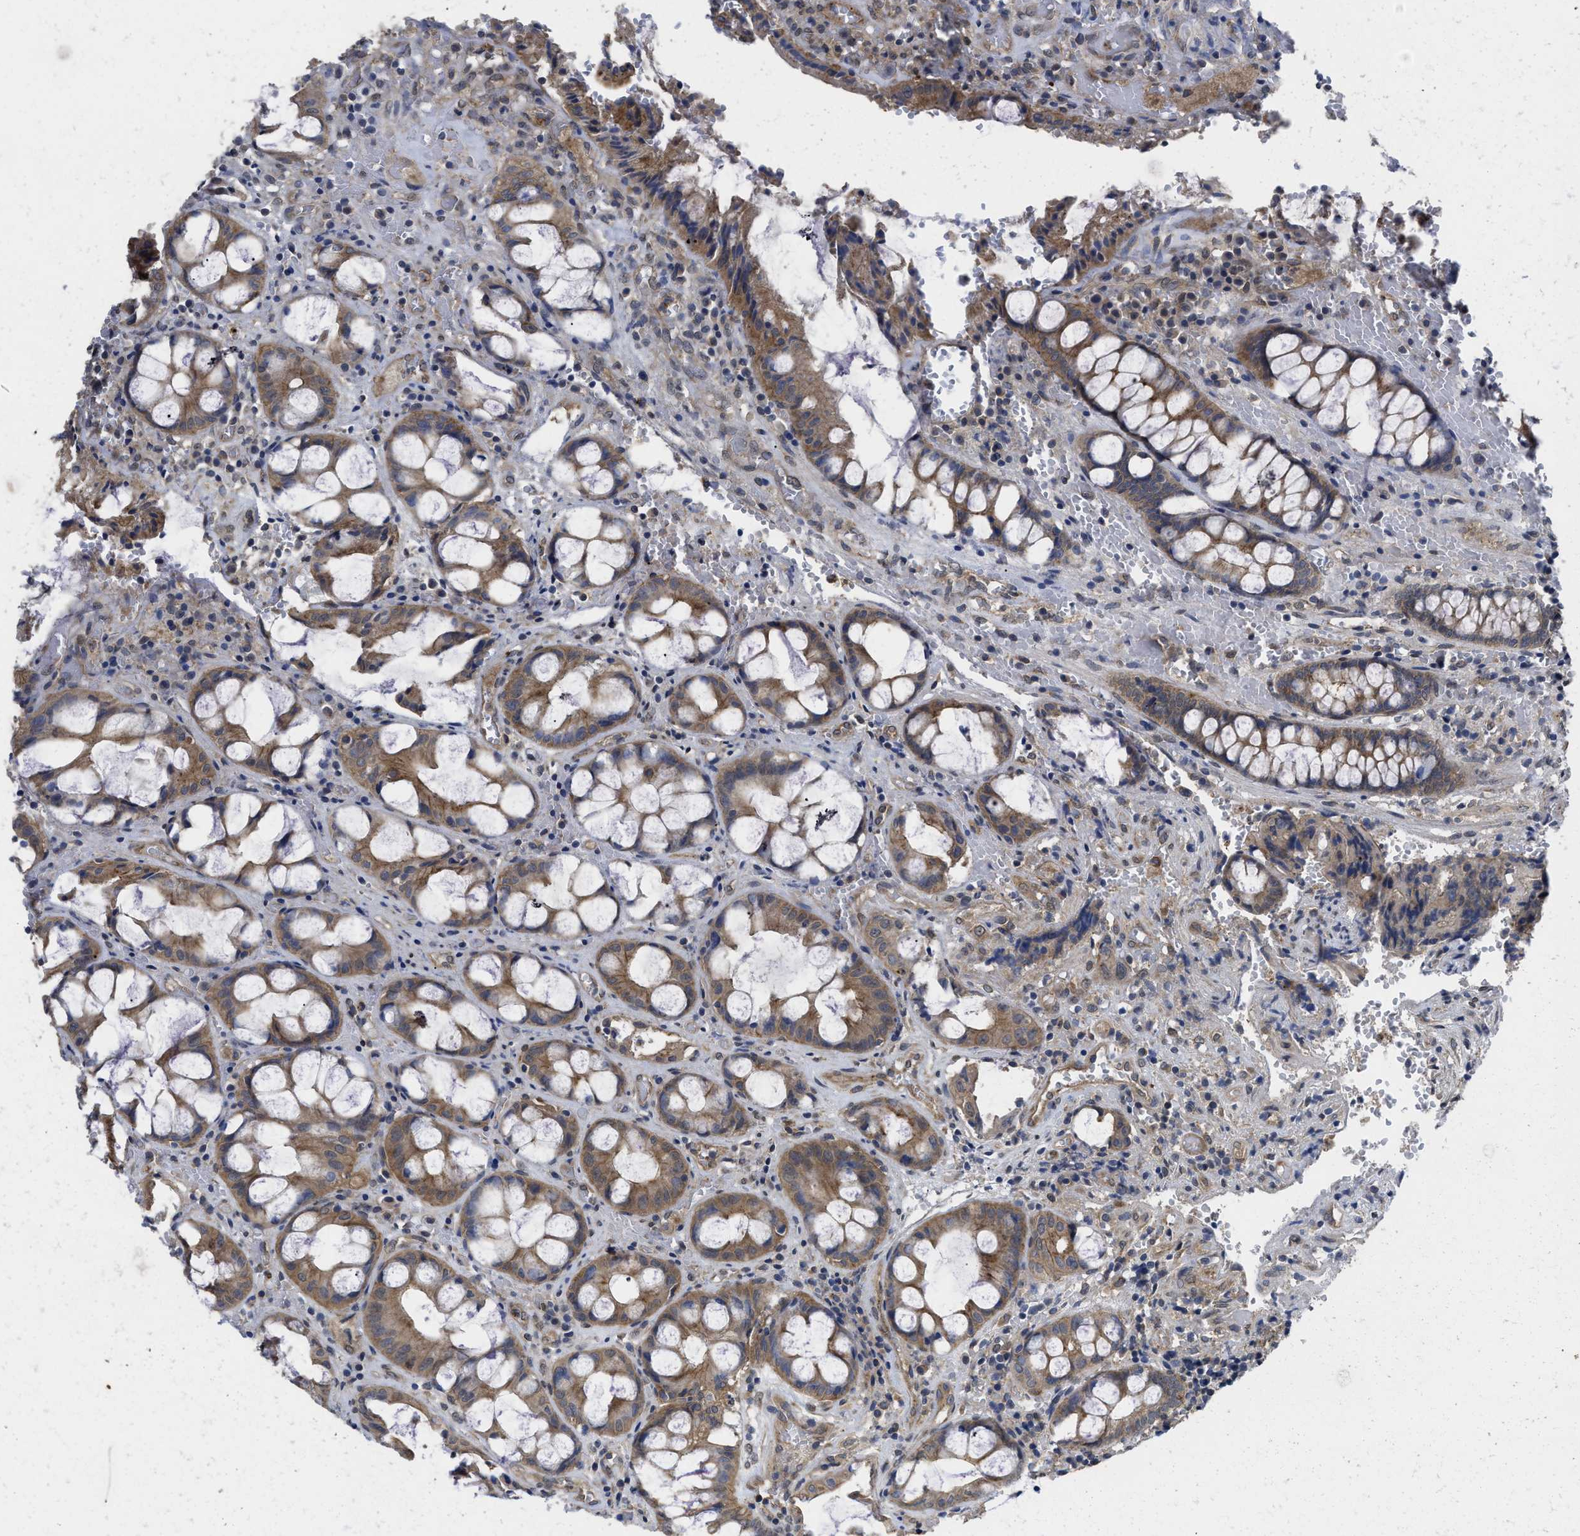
{"staining": {"intensity": "moderate", "quantity": ">75%", "location": "cytoplasmic/membranous"}, "tissue": "colorectal cancer", "cell_type": "Tumor cells", "image_type": "cancer", "snomed": [{"axis": "morphology", "description": "Adenocarcinoma, NOS"}, {"axis": "topography", "description": "Colon"}], "caption": "Tumor cells show medium levels of moderate cytoplasmic/membranous expression in approximately >75% of cells in adenocarcinoma (colorectal).", "gene": "PKD2", "patient": {"sex": "female", "age": 57}}